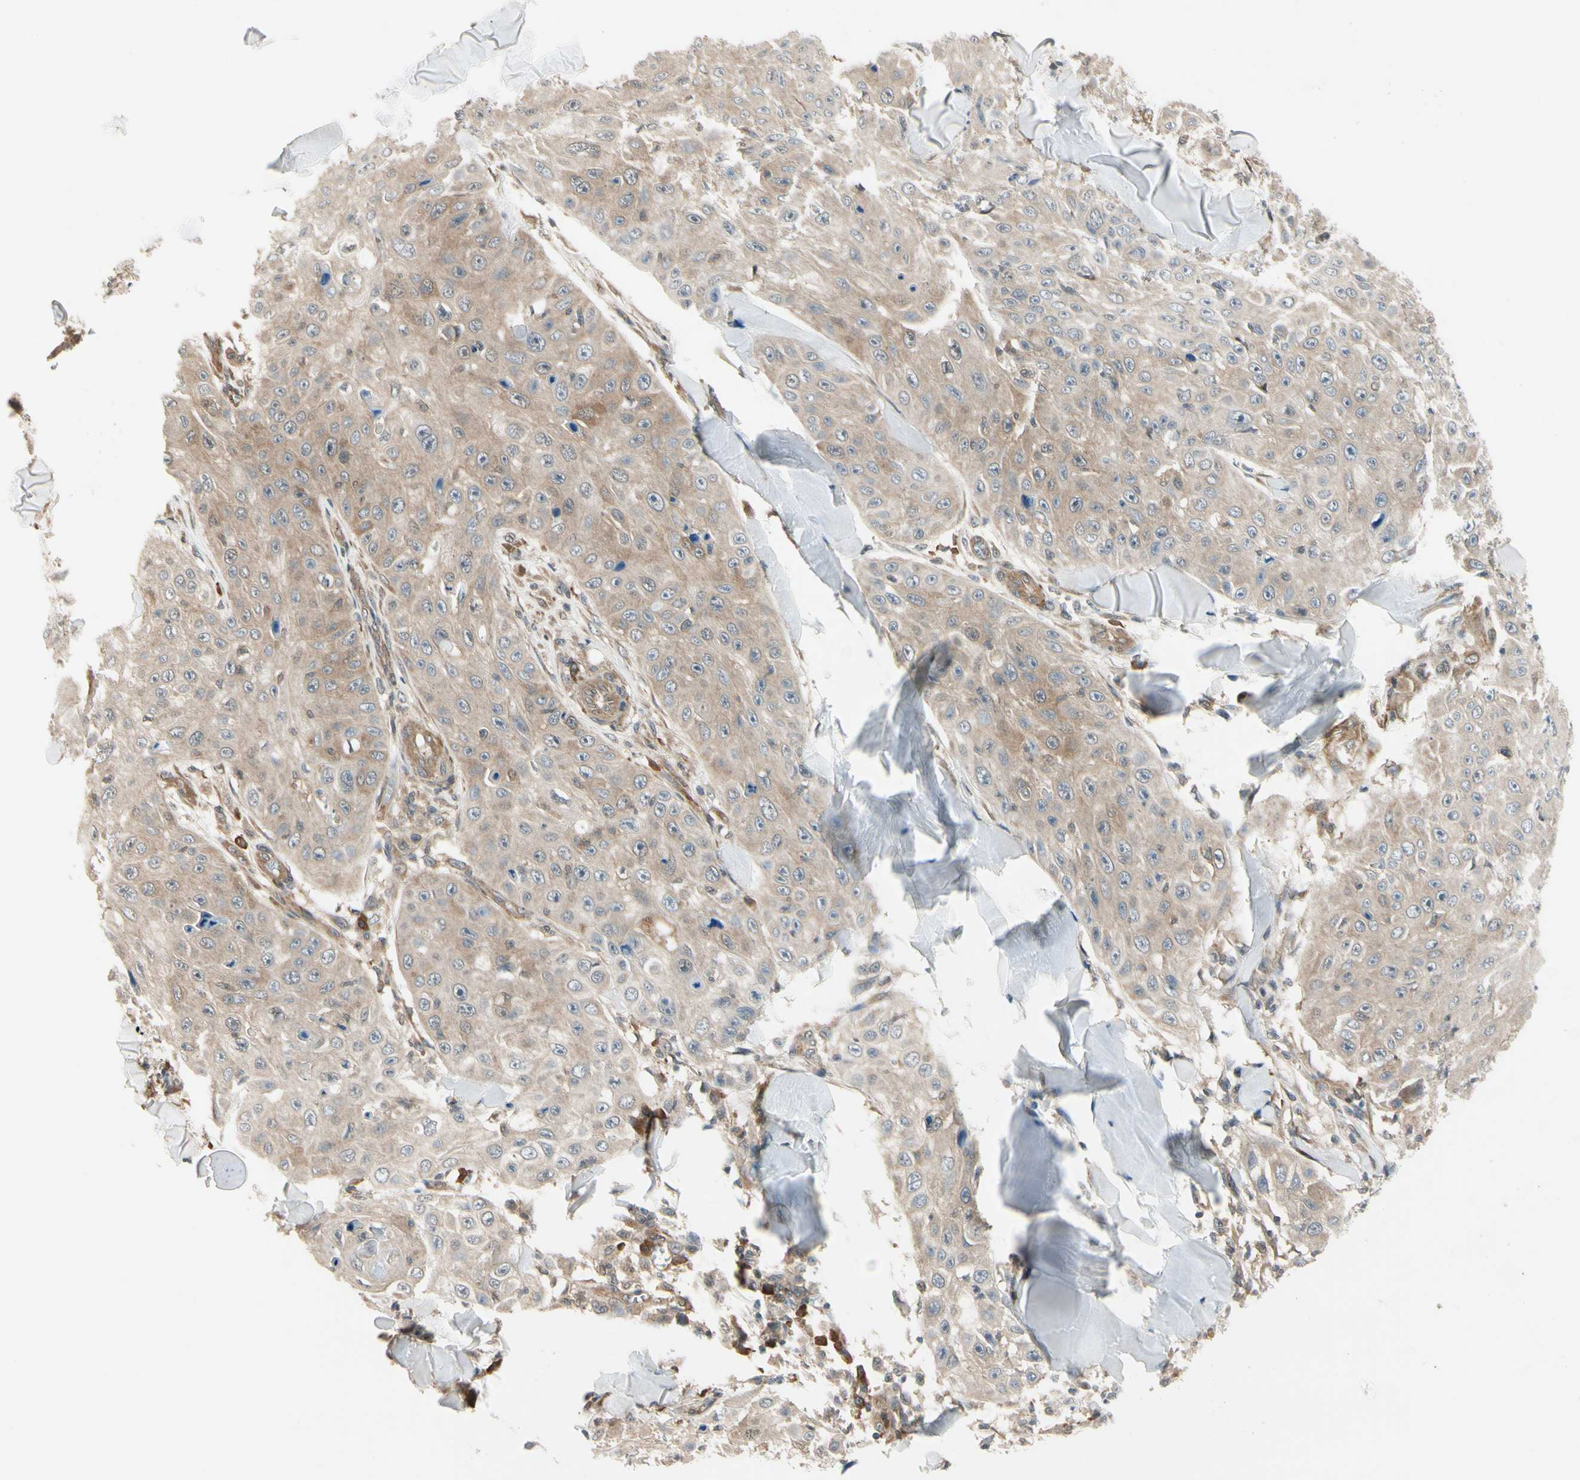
{"staining": {"intensity": "weak", "quantity": ">75%", "location": "cytoplasmic/membranous"}, "tissue": "skin cancer", "cell_type": "Tumor cells", "image_type": "cancer", "snomed": [{"axis": "morphology", "description": "Squamous cell carcinoma, NOS"}, {"axis": "topography", "description": "Skin"}], "caption": "This is an image of IHC staining of skin cancer (squamous cell carcinoma), which shows weak expression in the cytoplasmic/membranous of tumor cells.", "gene": "RASGRF1", "patient": {"sex": "male", "age": 86}}